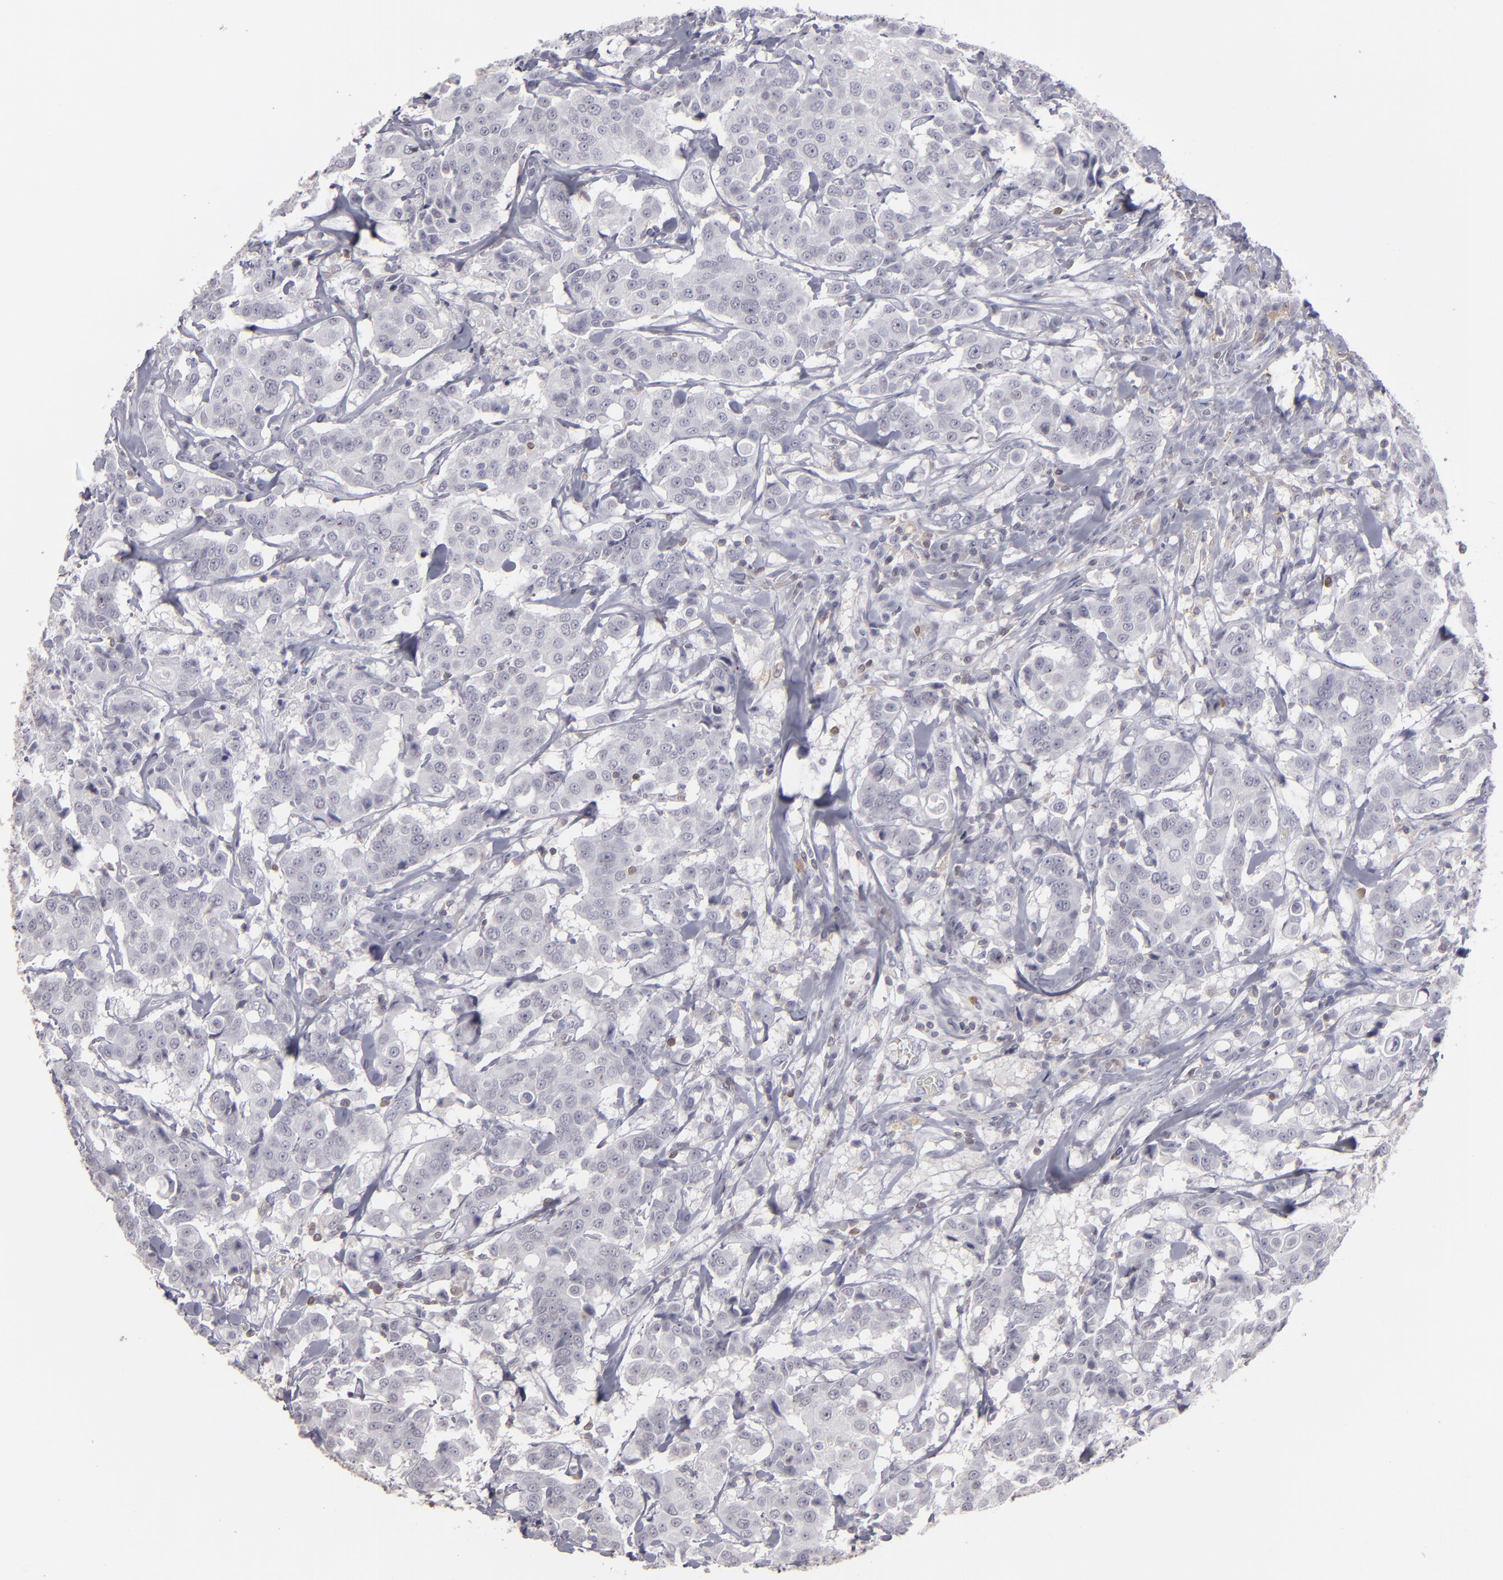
{"staining": {"intensity": "negative", "quantity": "none", "location": "none"}, "tissue": "breast cancer", "cell_type": "Tumor cells", "image_type": "cancer", "snomed": [{"axis": "morphology", "description": "Normal tissue, NOS"}, {"axis": "morphology", "description": "Duct carcinoma"}, {"axis": "topography", "description": "Breast"}], "caption": "Breast invasive ductal carcinoma was stained to show a protein in brown. There is no significant expression in tumor cells.", "gene": "SEMA3G", "patient": {"sex": "female", "age": 50}}